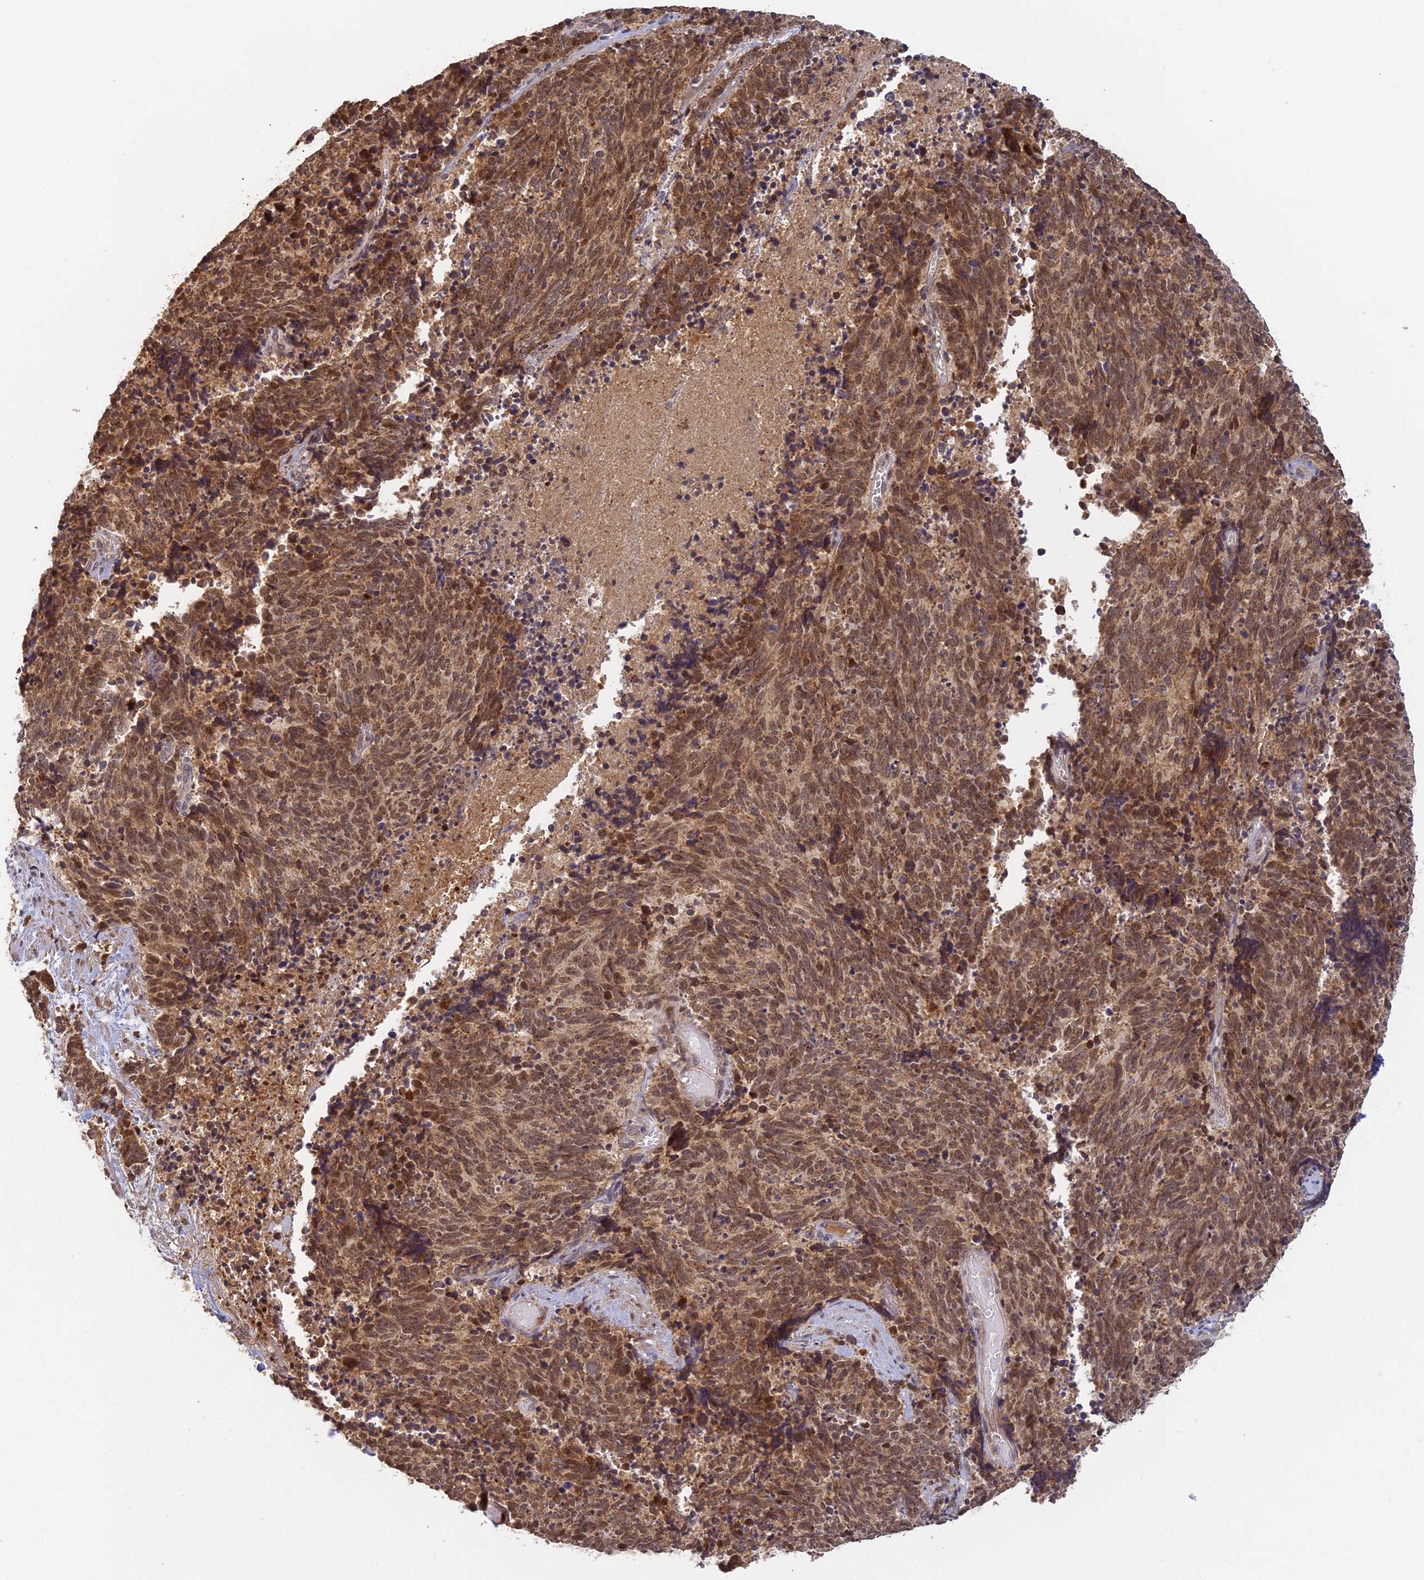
{"staining": {"intensity": "moderate", "quantity": ">75%", "location": "cytoplasmic/membranous"}, "tissue": "cervical cancer", "cell_type": "Tumor cells", "image_type": "cancer", "snomed": [{"axis": "morphology", "description": "Squamous cell carcinoma, NOS"}, {"axis": "topography", "description": "Cervix"}], "caption": "An immunohistochemistry photomicrograph of neoplastic tissue is shown. Protein staining in brown labels moderate cytoplasmic/membranous positivity in cervical cancer (squamous cell carcinoma) within tumor cells.", "gene": "RGL3", "patient": {"sex": "female", "age": 29}}